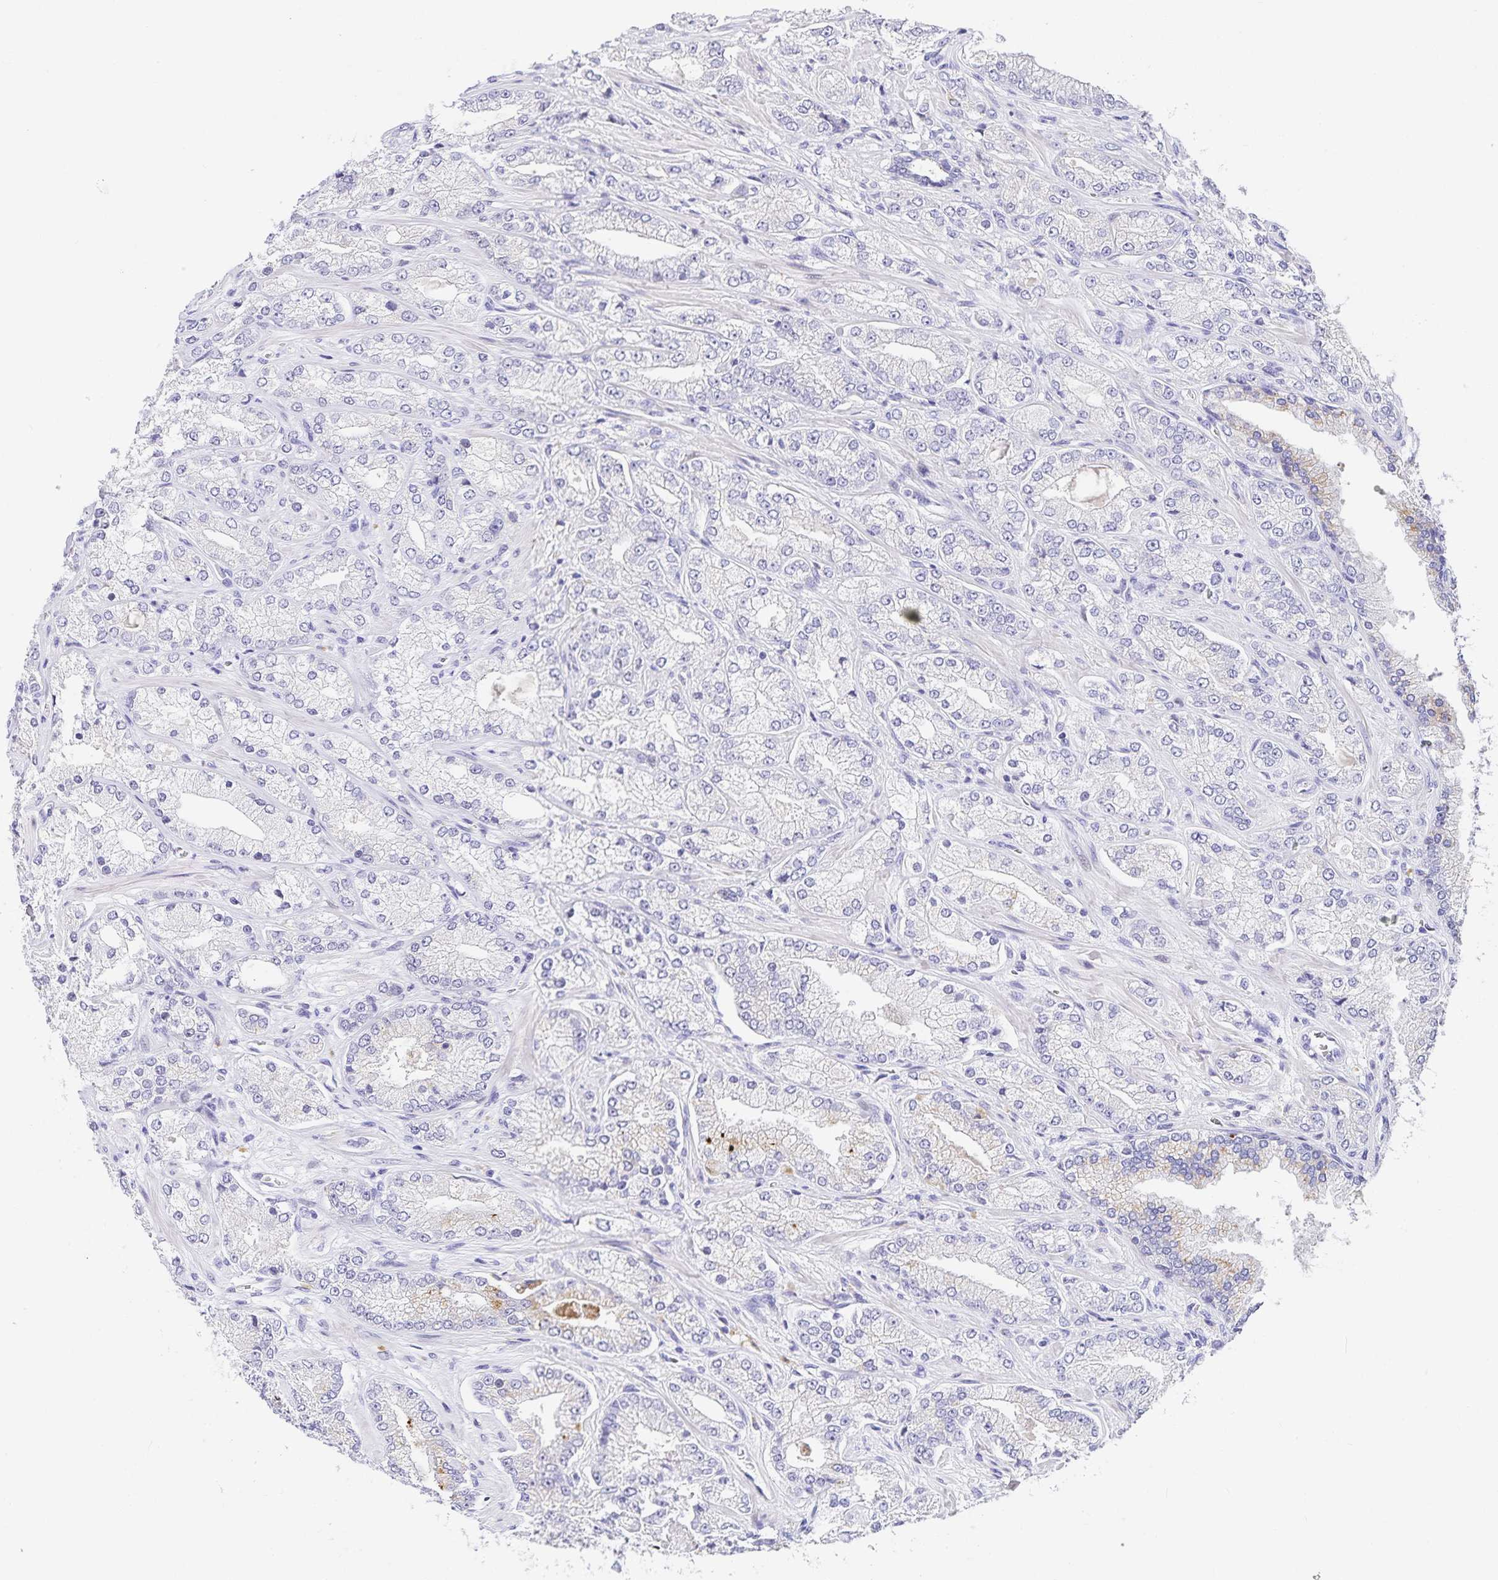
{"staining": {"intensity": "negative", "quantity": "none", "location": "none"}, "tissue": "prostate cancer", "cell_type": "Tumor cells", "image_type": "cancer", "snomed": [{"axis": "morphology", "description": "Normal tissue, NOS"}, {"axis": "morphology", "description": "Adenocarcinoma, High grade"}, {"axis": "topography", "description": "Prostate"}, {"axis": "topography", "description": "Peripheral nerve tissue"}], "caption": "The histopathology image reveals no staining of tumor cells in prostate cancer (adenocarcinoma (high-grade)).", "gene": "KBTBD13", "patient": {"sex": "male", "age": 68}}